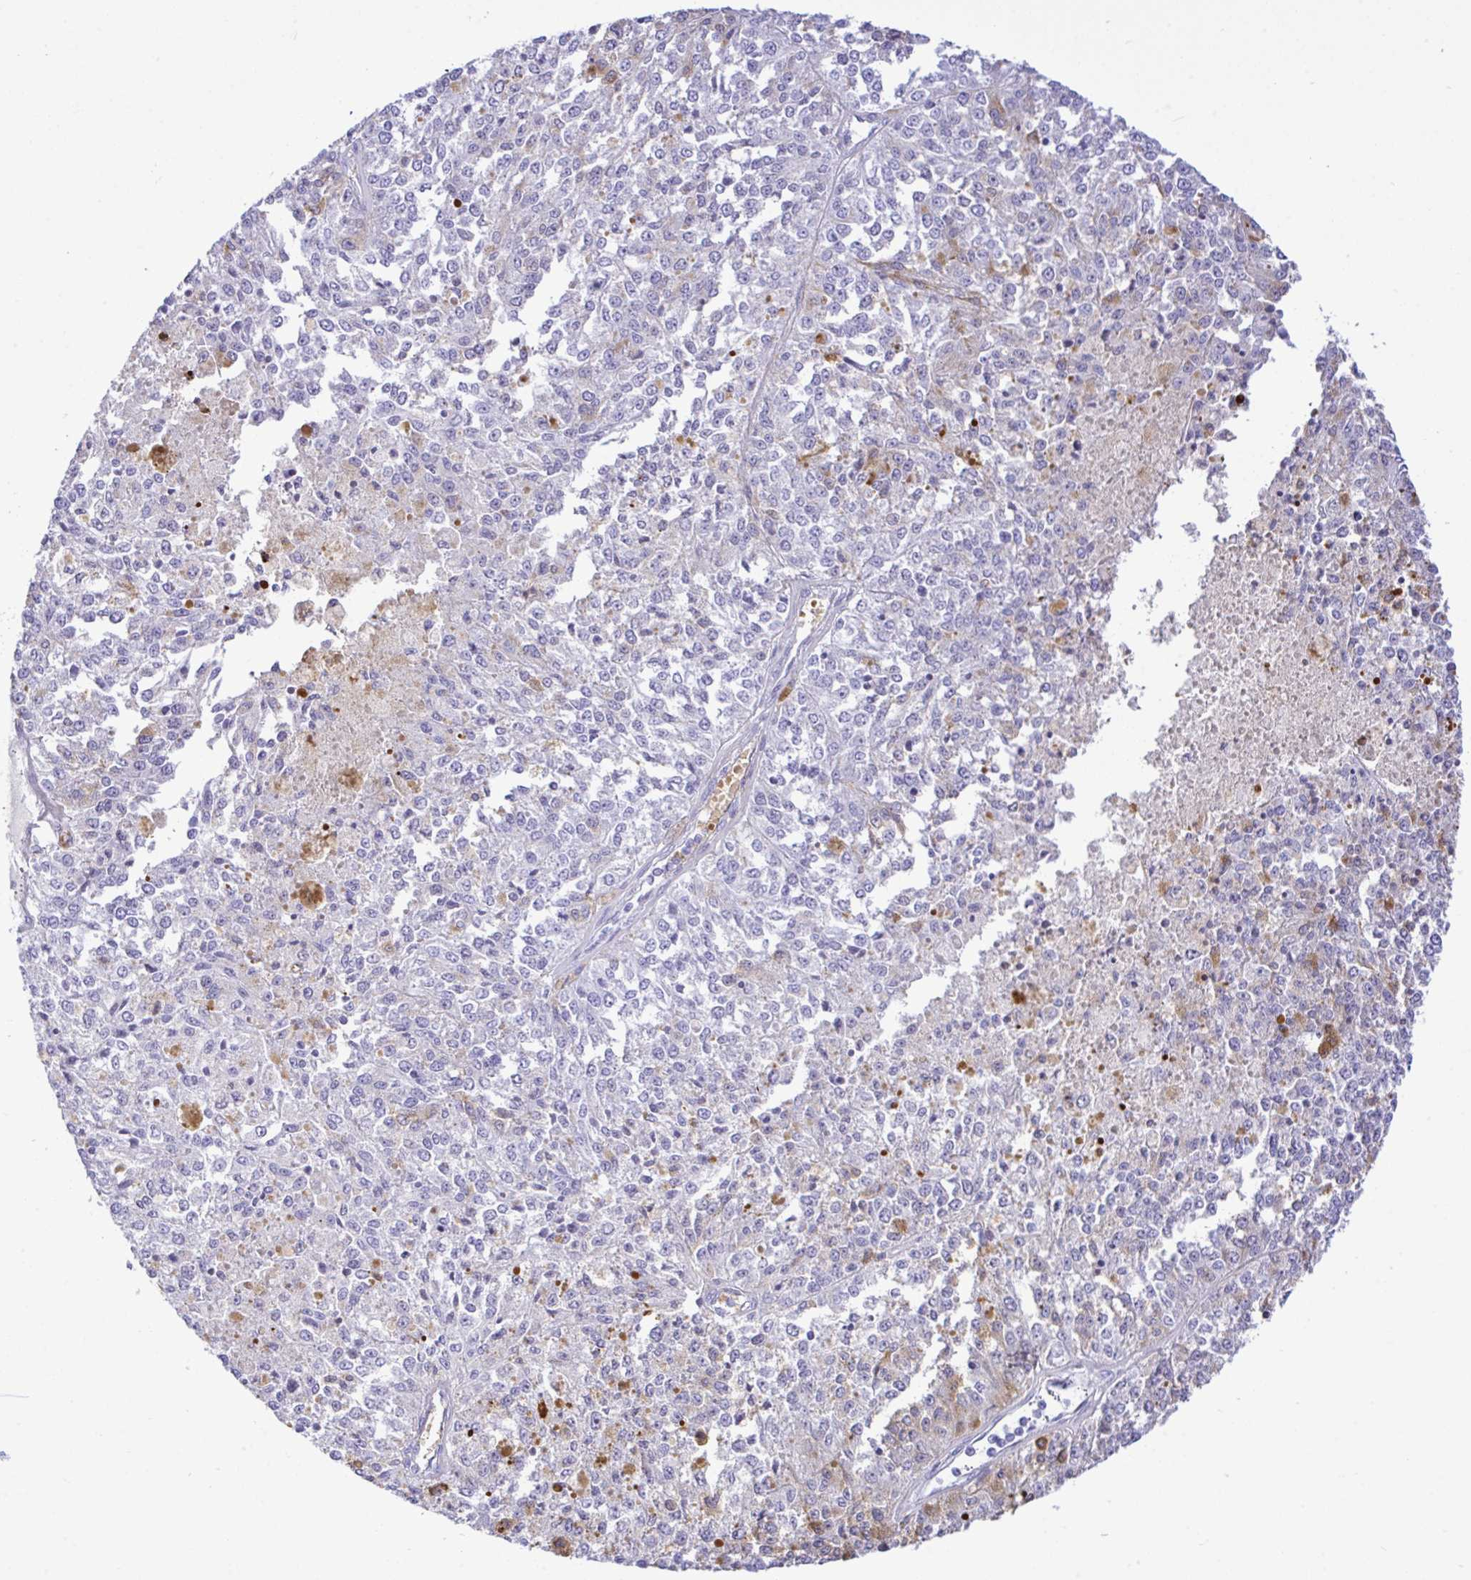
{"staining": {"intensity": "negative", "quantity": "none", "location": "none"}, "tissue": "melanoma", "cell_type": "Tumor cells", "image_type": "cancer", "snomed": [{"axis": "morphology", "description": "Malignant melanoma, Metastatic site"}, {"axis": "topography", "description": "Lymph node"}], "caption": "DAB (3,3'-diaminobenzidine) immunohistochemical staining of melanoma demonstrates no significant positivity in tumor cells.", "gene": "ZNF221", "patient": {"sex": "female", "age": 64}}